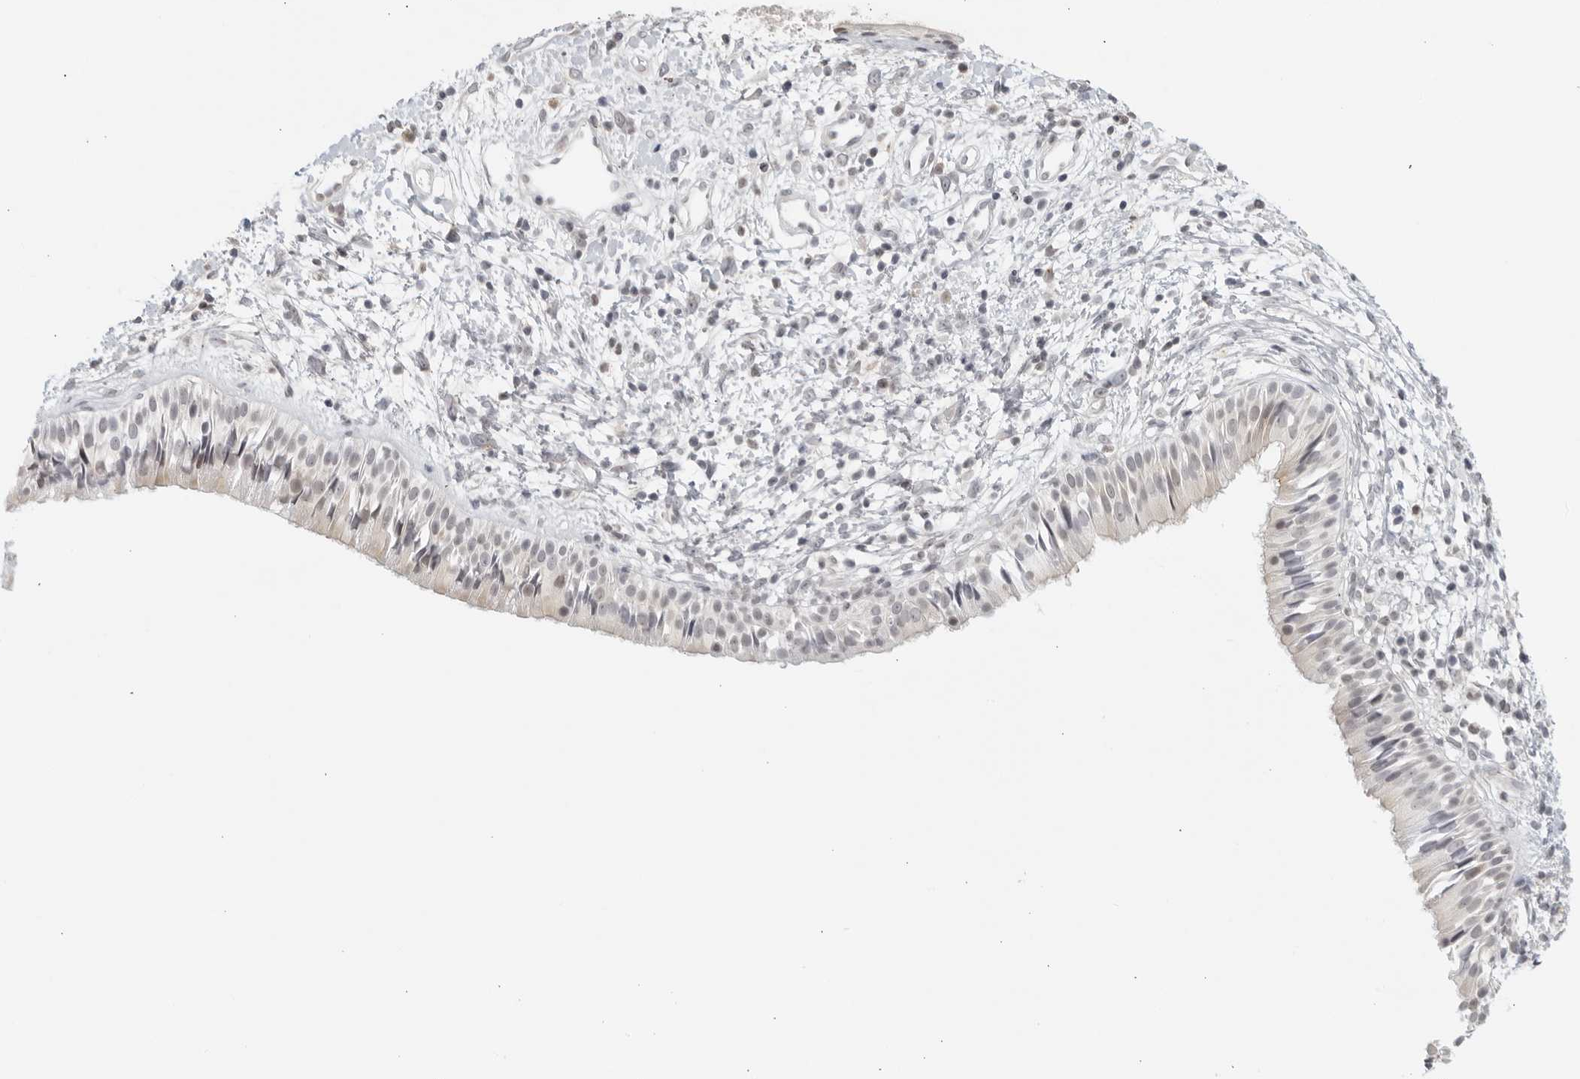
{"staining": {"intensity": "weak", "quantity": "25%-75%", "location": "cytoplasmic/membranous"}, "tissue": "nasopharynx", "cell_type": "Respiratory epithelial cells", "image_type": "normal", "snomed": [{"axis": "morphology", "description": "Normal tissue, NOS"}, {"axis": "topography", "description": "Nasopharynx"}], "caption": "Immunohistochemical staining of unremarkable human nasopharynx demonstrates weak cytoplasmic/membranous protein expression in approximately 25%-75% of respiratory epithelial cells. The protein is shown in brown color, while the nuclei are stained blue.", "gene": "RAB11FIP3", "patient": {"sex": "male", "age": 22}}